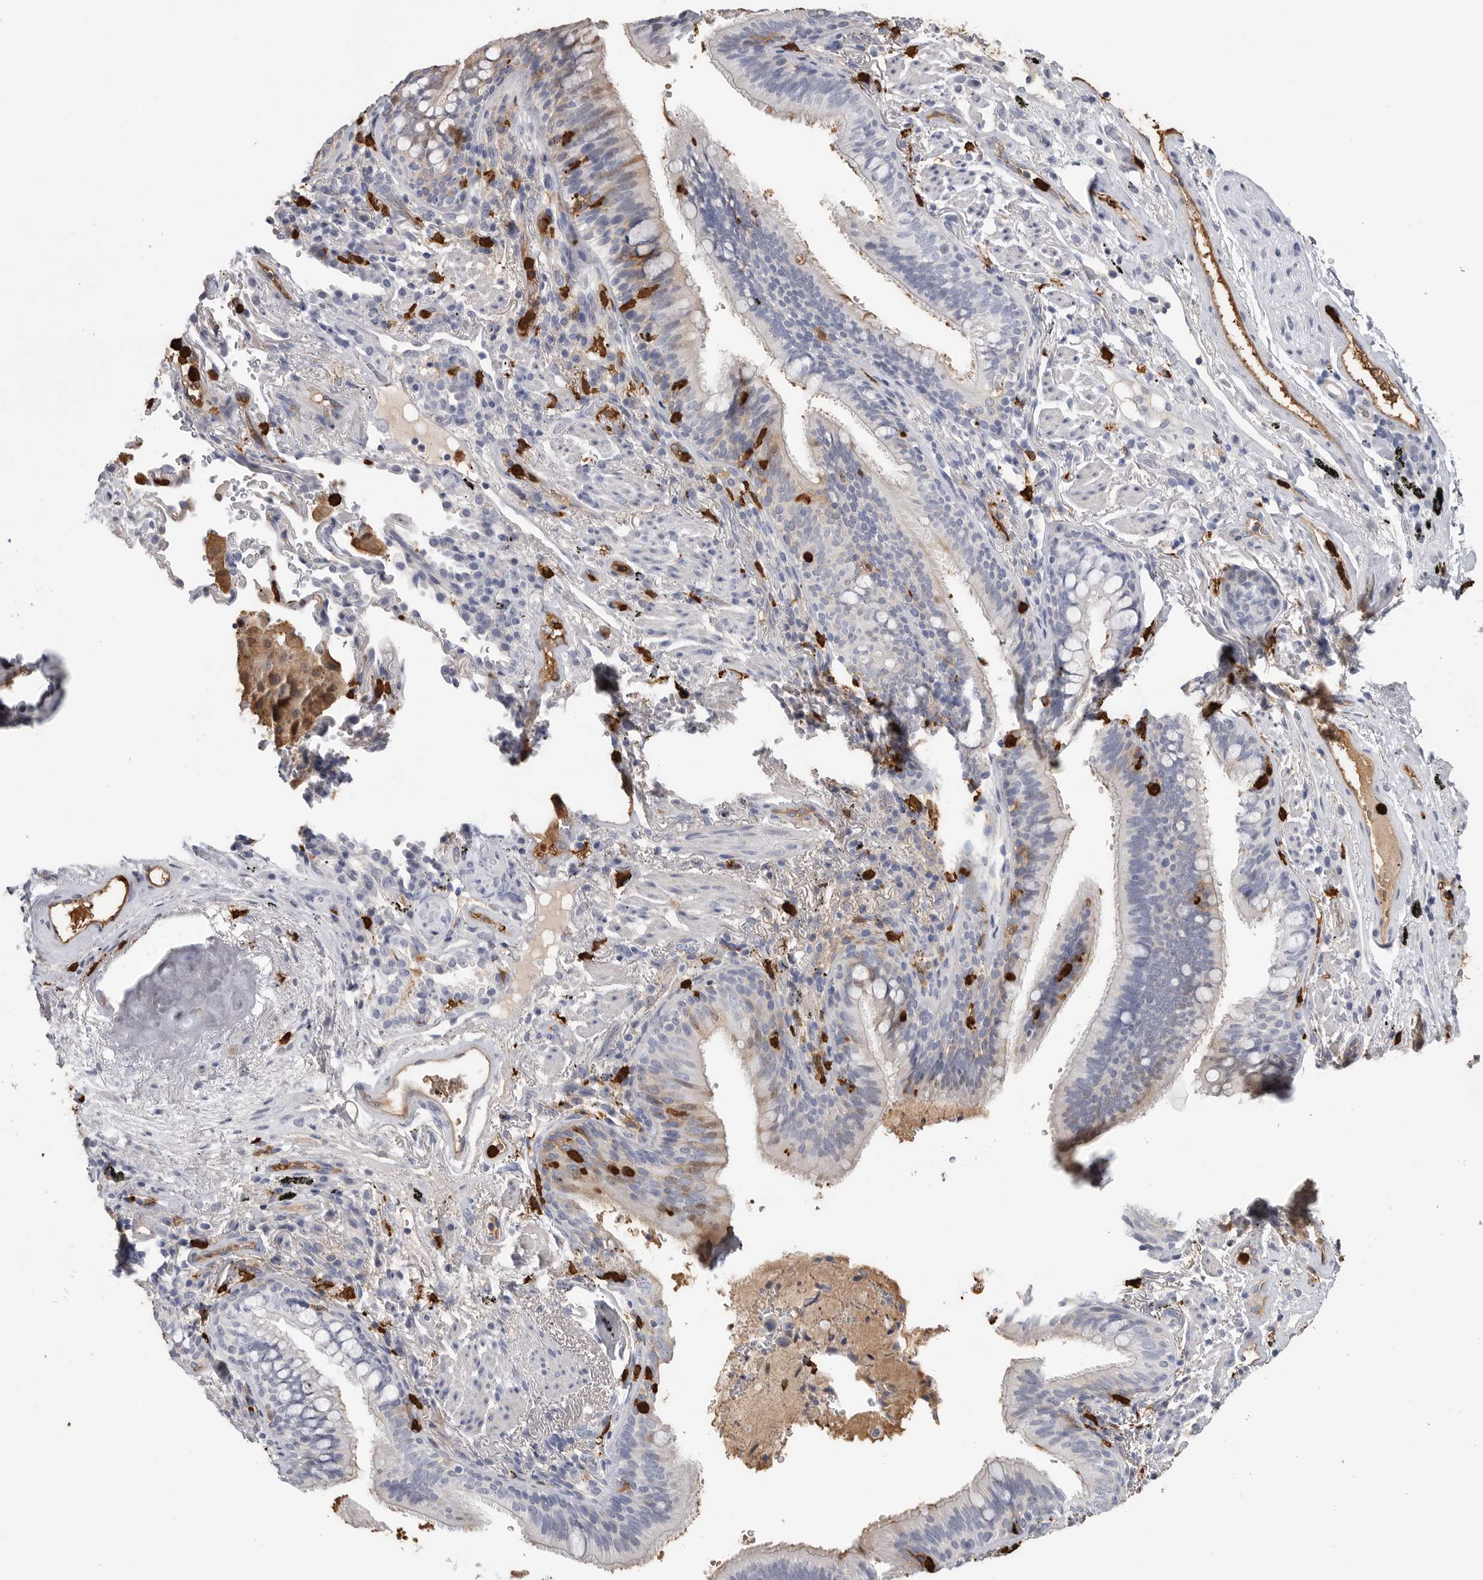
{"staining": {"intensity": "negative", "quantity": "none", "location": "none"}, "tissue": "bronchus", "cell_type": "Respiratory epithelial cells", "image_type": "normal", "snomed": [{"axis": "morphology", "description": "Normal tissue, NOS"}, {"axis": "morphology", "description": "Inflammation, NOS"}, {"axis": "topography", "description": "Bronchus"}], "caption": "Immunohistochemistry micrograph of normal bronchus: bronchus stained with DAB reveals no significant protein positivity in respiratory epithelial cells.", "gene": "CYB561D1", "patient": {"sex": "male", "age": 69}}